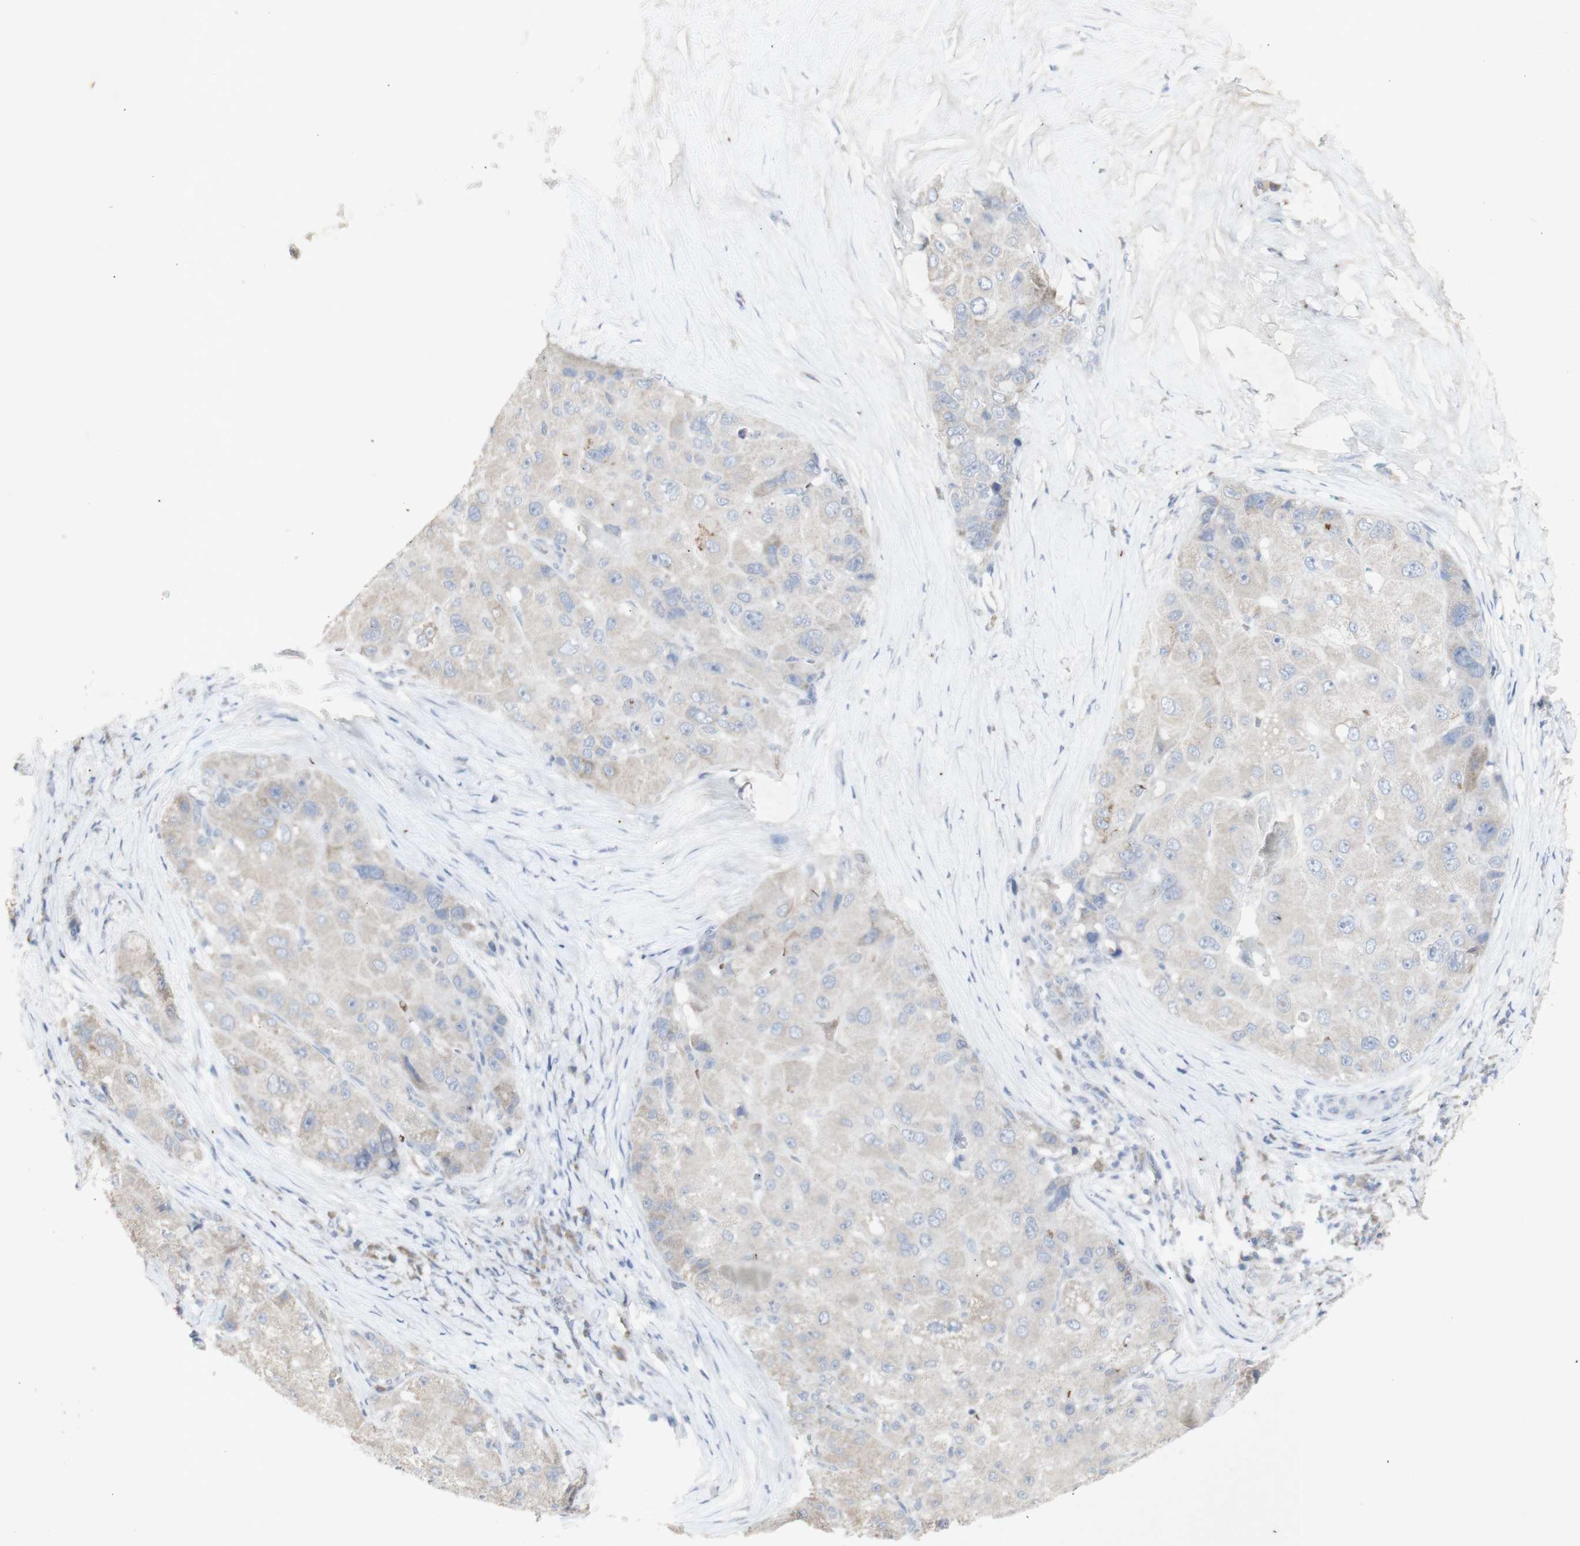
{"staining": {"intensity": "weak", "quantity": ">75%", "location": "cytoplasmic/membranous"}, "tissue": "liver cancer", "cell_type": "Tumor cells", "image_type": "cancer", "snomed": [{"axis": "morphology", "description": "Carcinoma, Hepatocellular, NOS"}, {"axis": "topography", "description": "Liver"}], "caption": "Immunohistochemistry image of neoplastic tissue: human liver cancer stained using immunohistochemistry shows low levels of weak protein expression localized specifically in the cytoplasmic/membranous of tumor cells, appearing as a cytoplasmic/membranous brown color.", "gene": "INS", "patient": {"sex": "male", "age": 80}}